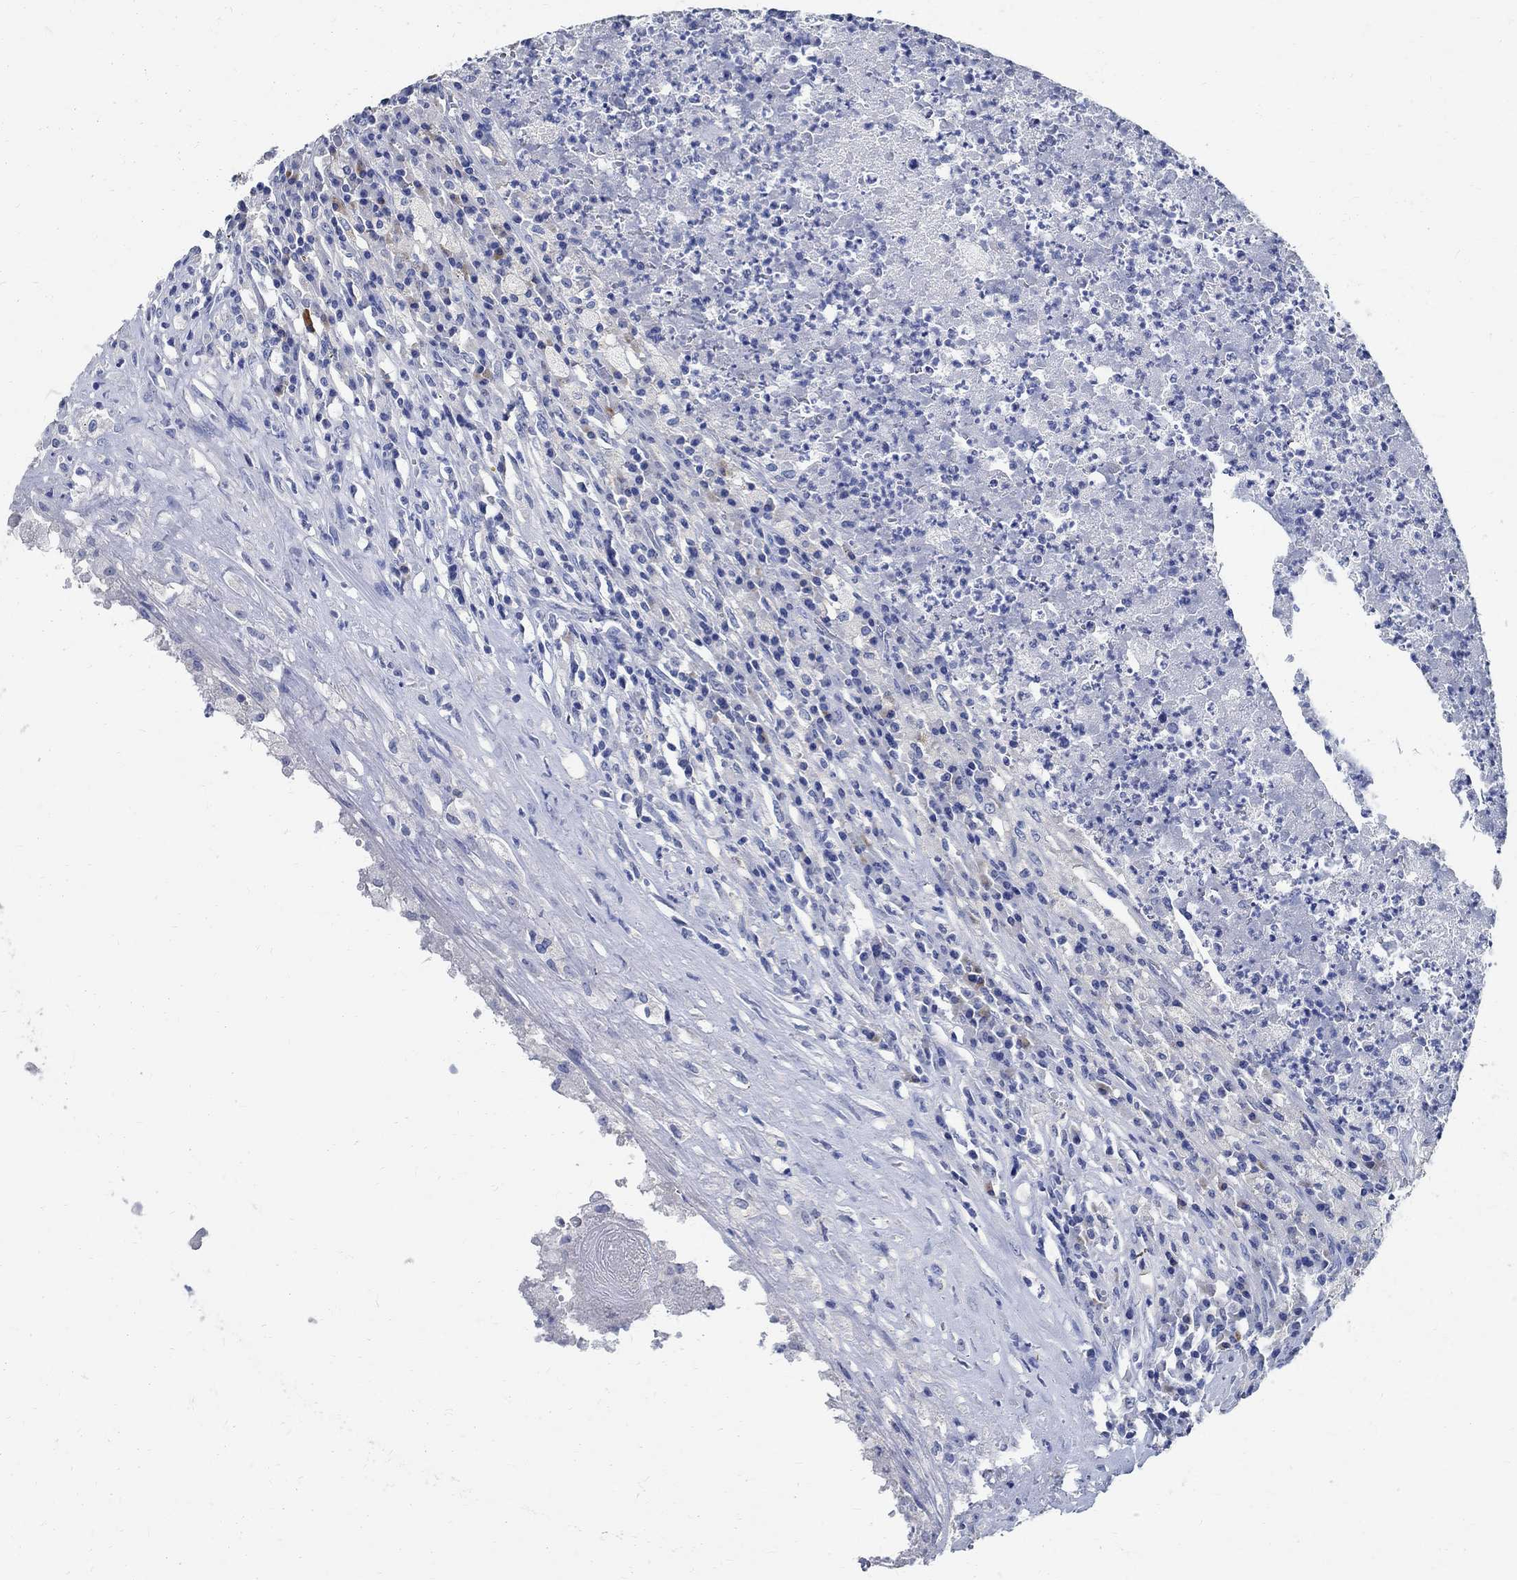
{"staining": {"intensity": "negative", "quantity": "none", "location": "none"}, "tissue": "testis cancer", "cell_type": "Tumor cells", "image_type": "cancer", "snomed": [{"axis": "morphology", "description": "Necrosis, NOS"}, {"axis": "morphology", "description": "Carcinoma, Embryonal, NOS"}, {"axis": "topography", "description": "Testis"}], "caption": "A photomicrograph of testis embryonal carcinoma stained for a protein reveals no brown staining in tumor cells.", "gene": "PRX", "patient": {"sex": "male", "age": 19}}